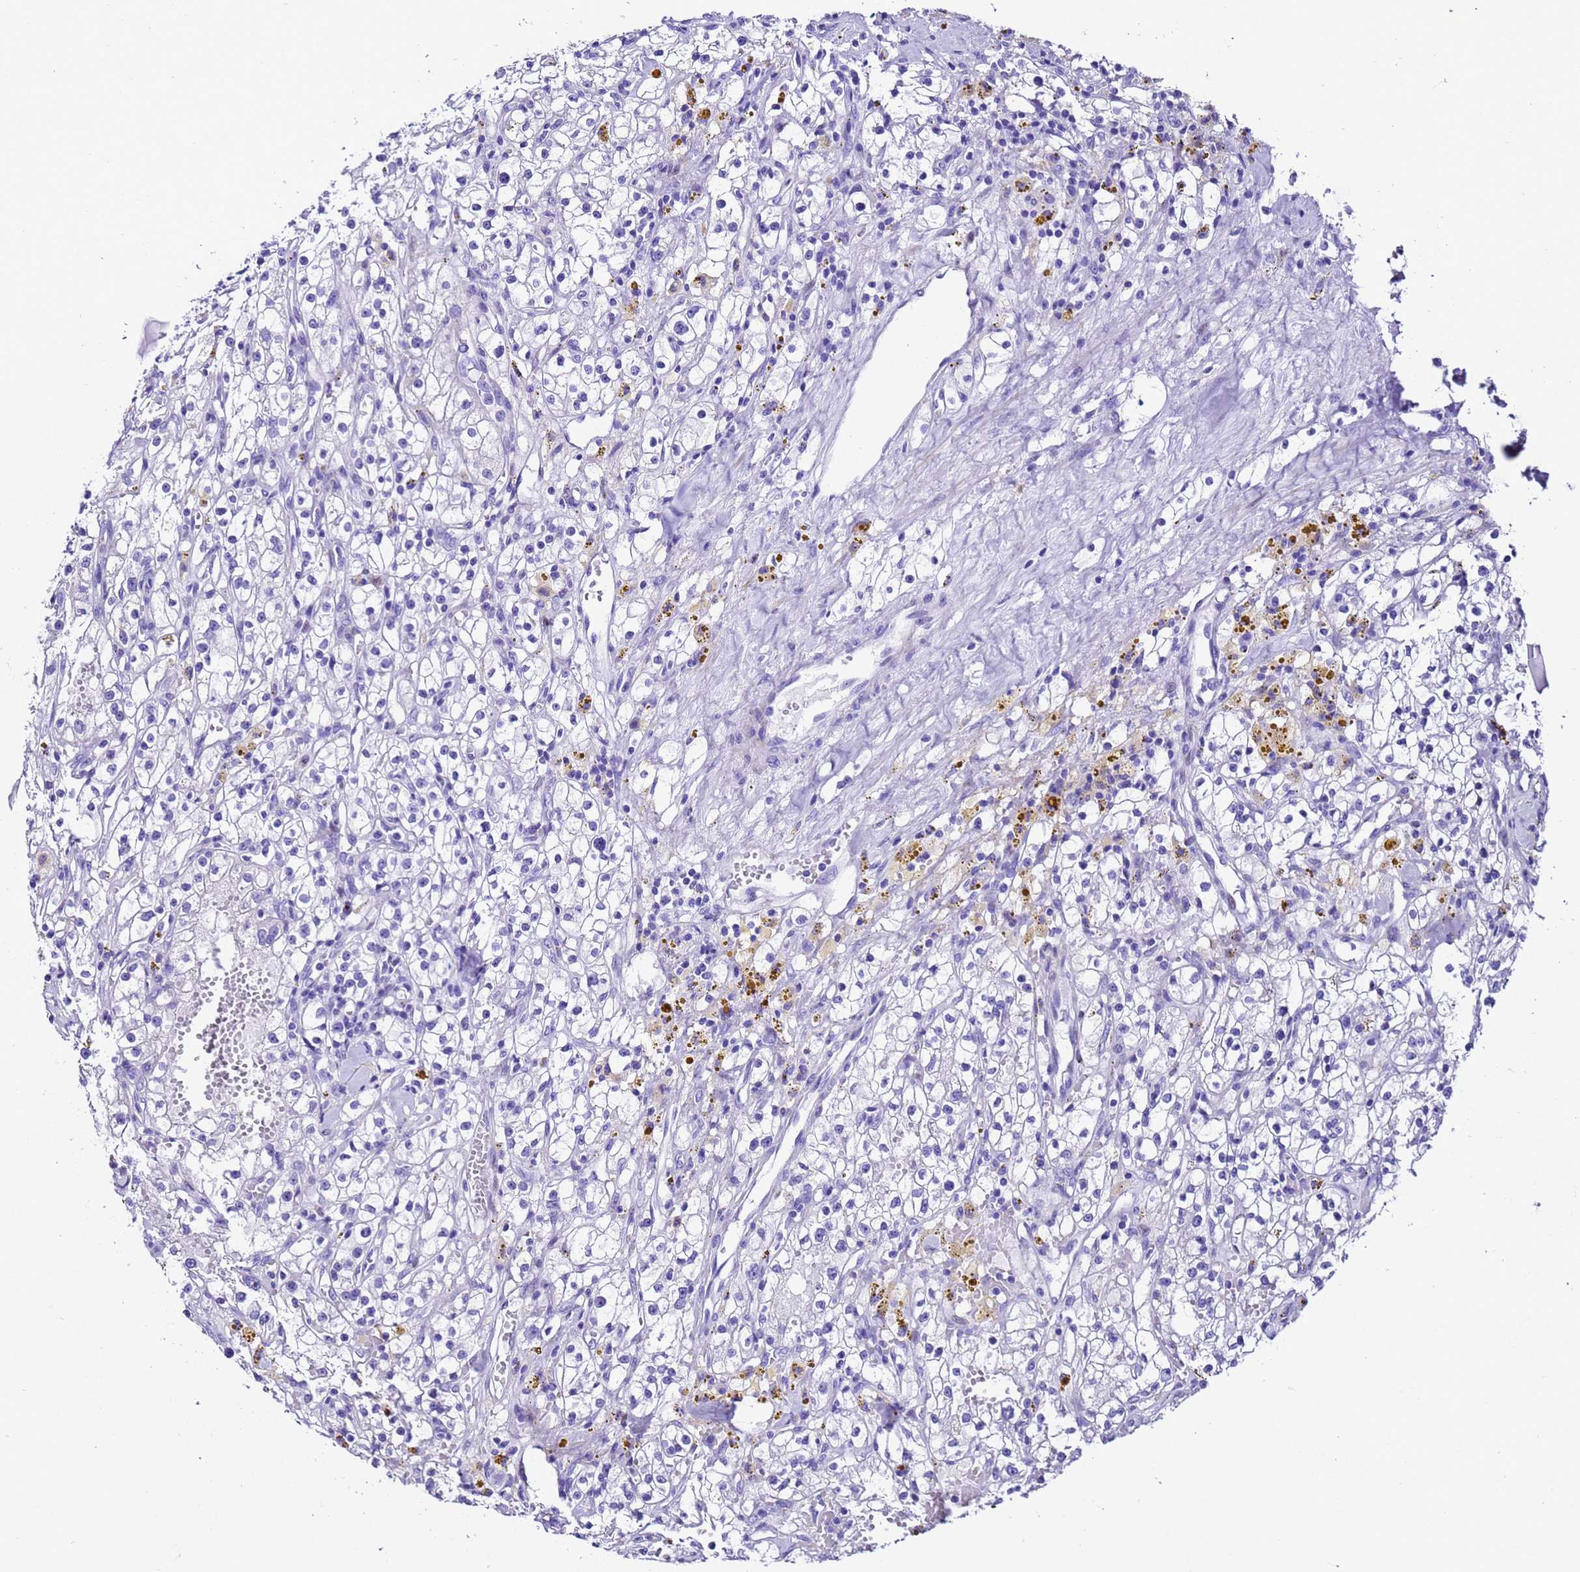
{"staining": {"intensity": "negative", "quantity": "none", "location": "none"}, "tissue": "renal cancer", "cell_type": "Tumor cells", "image_type": "cancer", "snomed": [{"axis": "morphology", "description": "Adenocarcinoma, NOS"}, {"axis": "topography", "description": "Kidney"}], "caption": "Tumor cells are negative for protein expression in human adenocarcinoma (renal). (DAB (3,3'-diaminobenzidine) immunohistochemistry, high magnification).", "gene": "UGT2B10", "patient": {"sex": "male", "age": 56}}